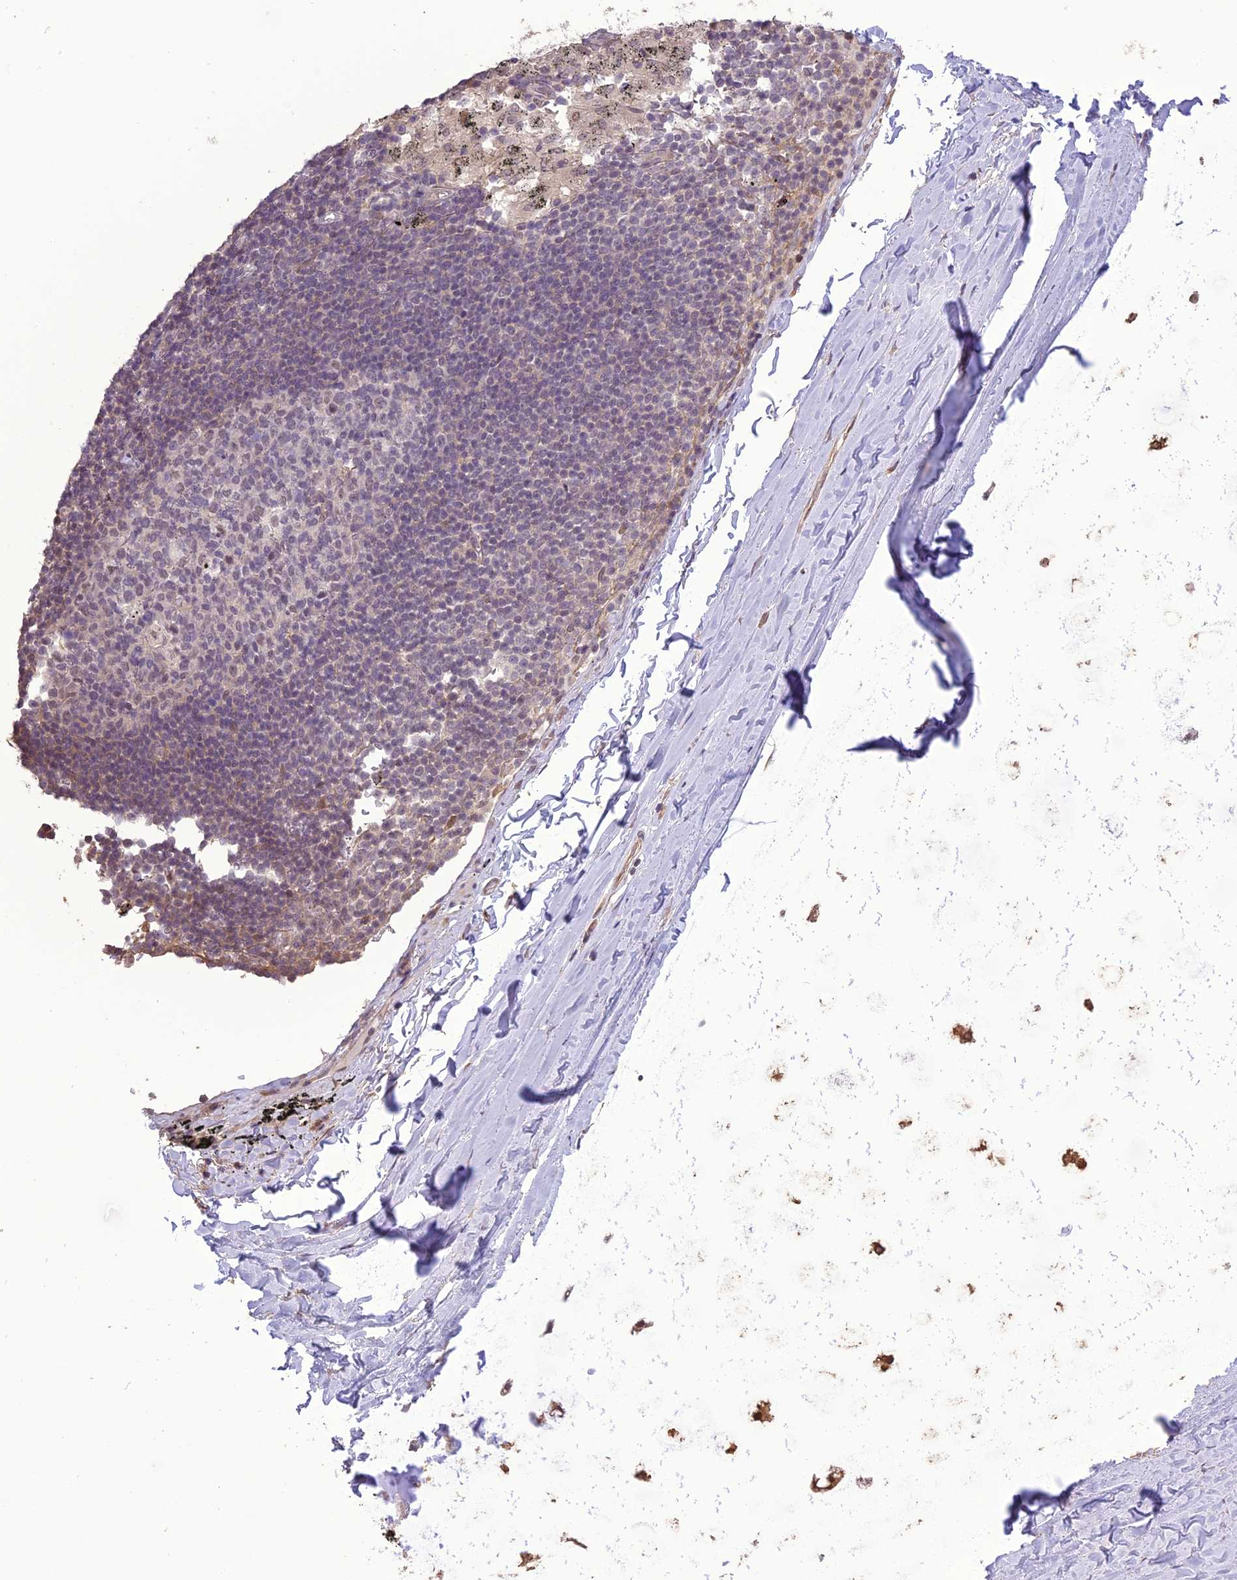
{"staining": {"intensity": "negative", "quantity": "none", "location": "none"}, "tissue": "adipose tissue", "cell_type": "Adipocytes", "image_type": "normal", "snomed": [{"axis": "morphology", "description": "Normal tissue, NOS"}, {"axis": "topography", "description": "Lymph node"}, {"axis": "topography", "description": "Bronchus"}], "caption": "Adipose tissue was stained to show a protein in brown. There is no significant expression in adipocytes. (Brightfield microscopy of DAB (3,3'-diaminobenzidine) immunohistochemistry at high magnification).", "gene": "TIGD7", "patient": {"sex": "male", "age": 63}}